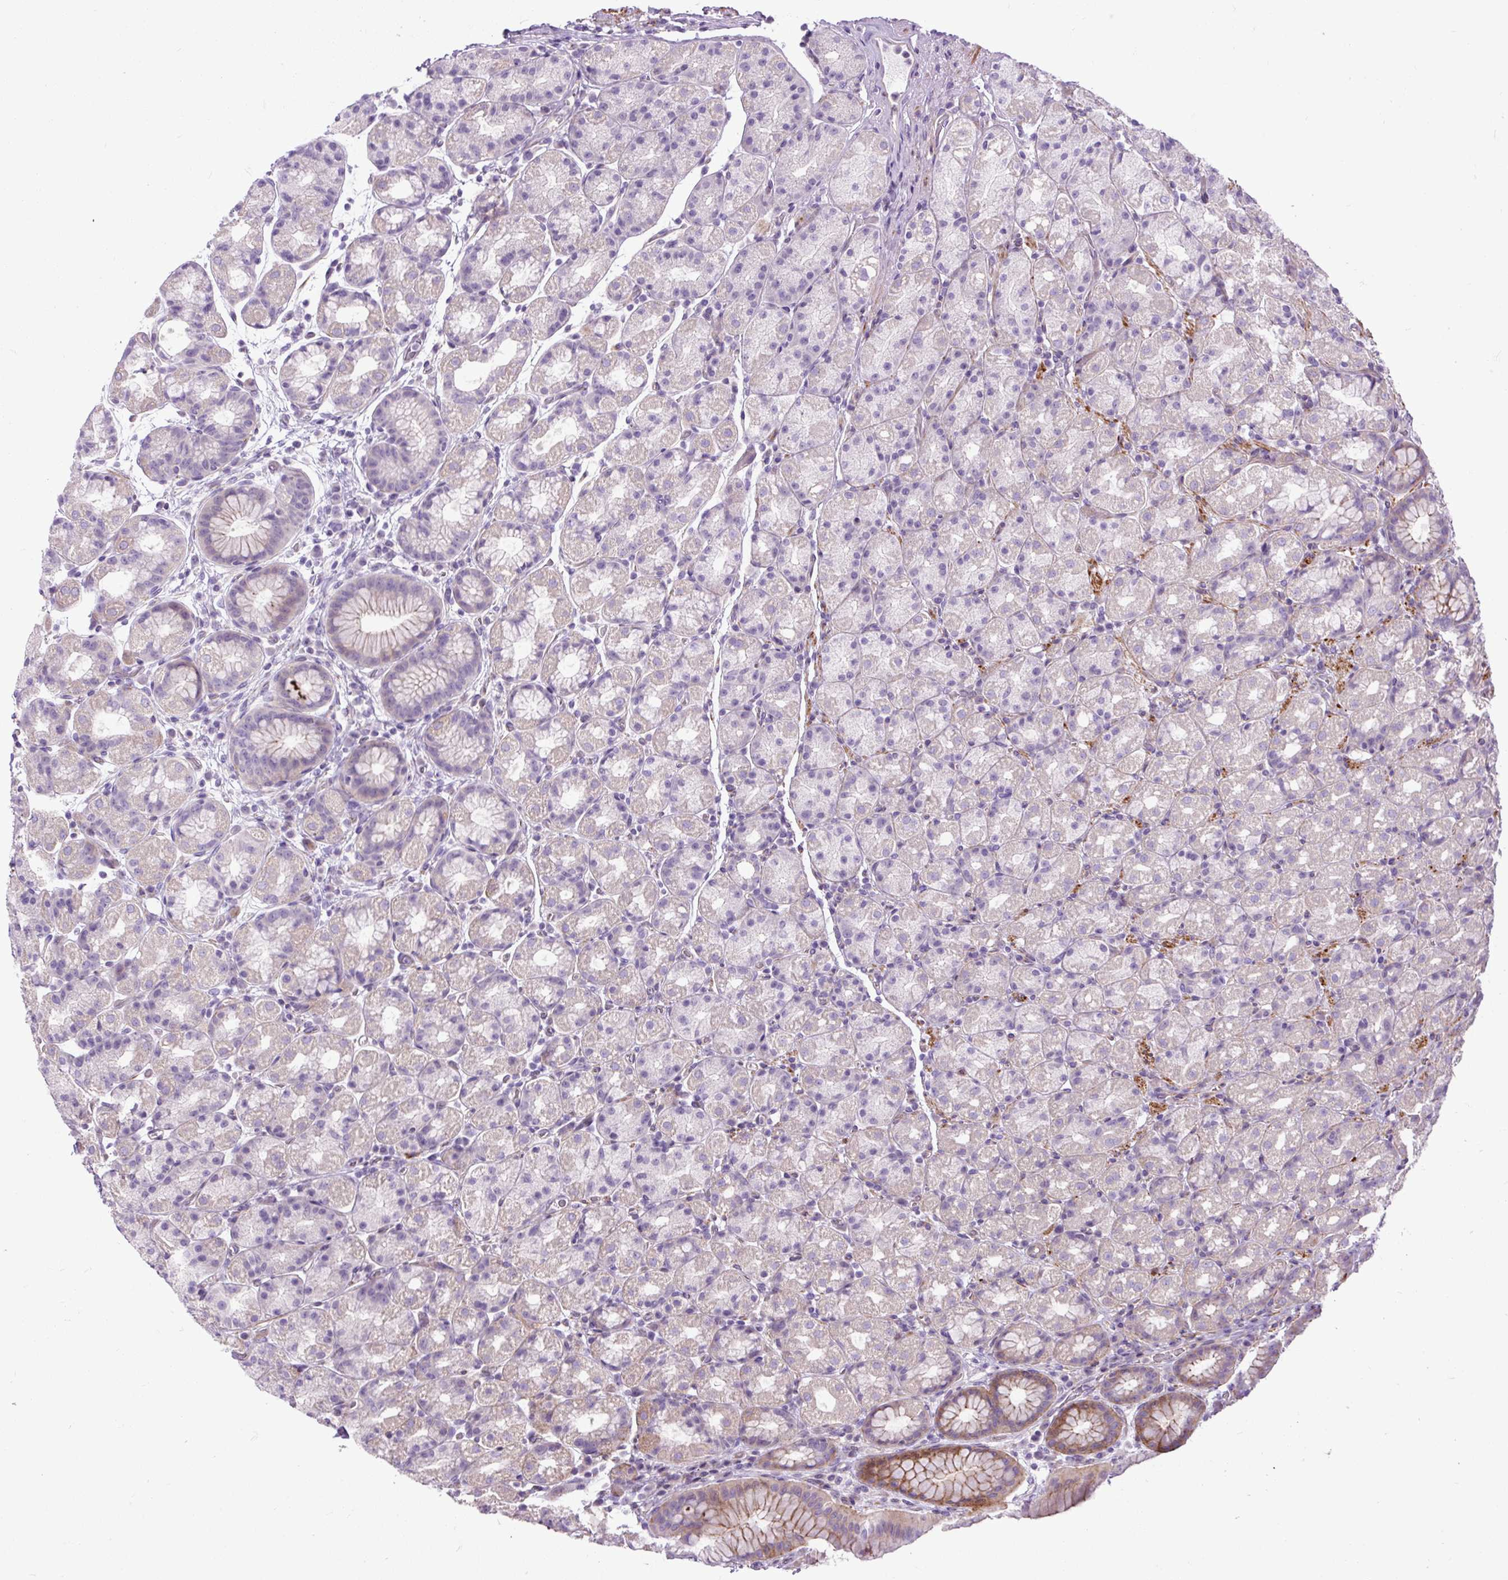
{"staining": {"intensity": "moderate", "quantity": "<25%", "location": "cytoplasmic/membranous"}, "tissue": "stomach", "cell_type": "Glandular cells", "image_type": "normal", "snomed": [{"axis": "morphology", "description": "Normal tissue, NOS"}, {"axis": "topography", "description": "Stomach, upper"}, {"axis": "topography", "description": "Stomach"}], "caption": "Immunohistochemical staining of benign stomach exhibits low levels of moderate cytoplasmic/membranous expression in approximately <25% of glandular cells.", "gene": "ZNF197", "patient": {"sex": "male", "age": 68}}